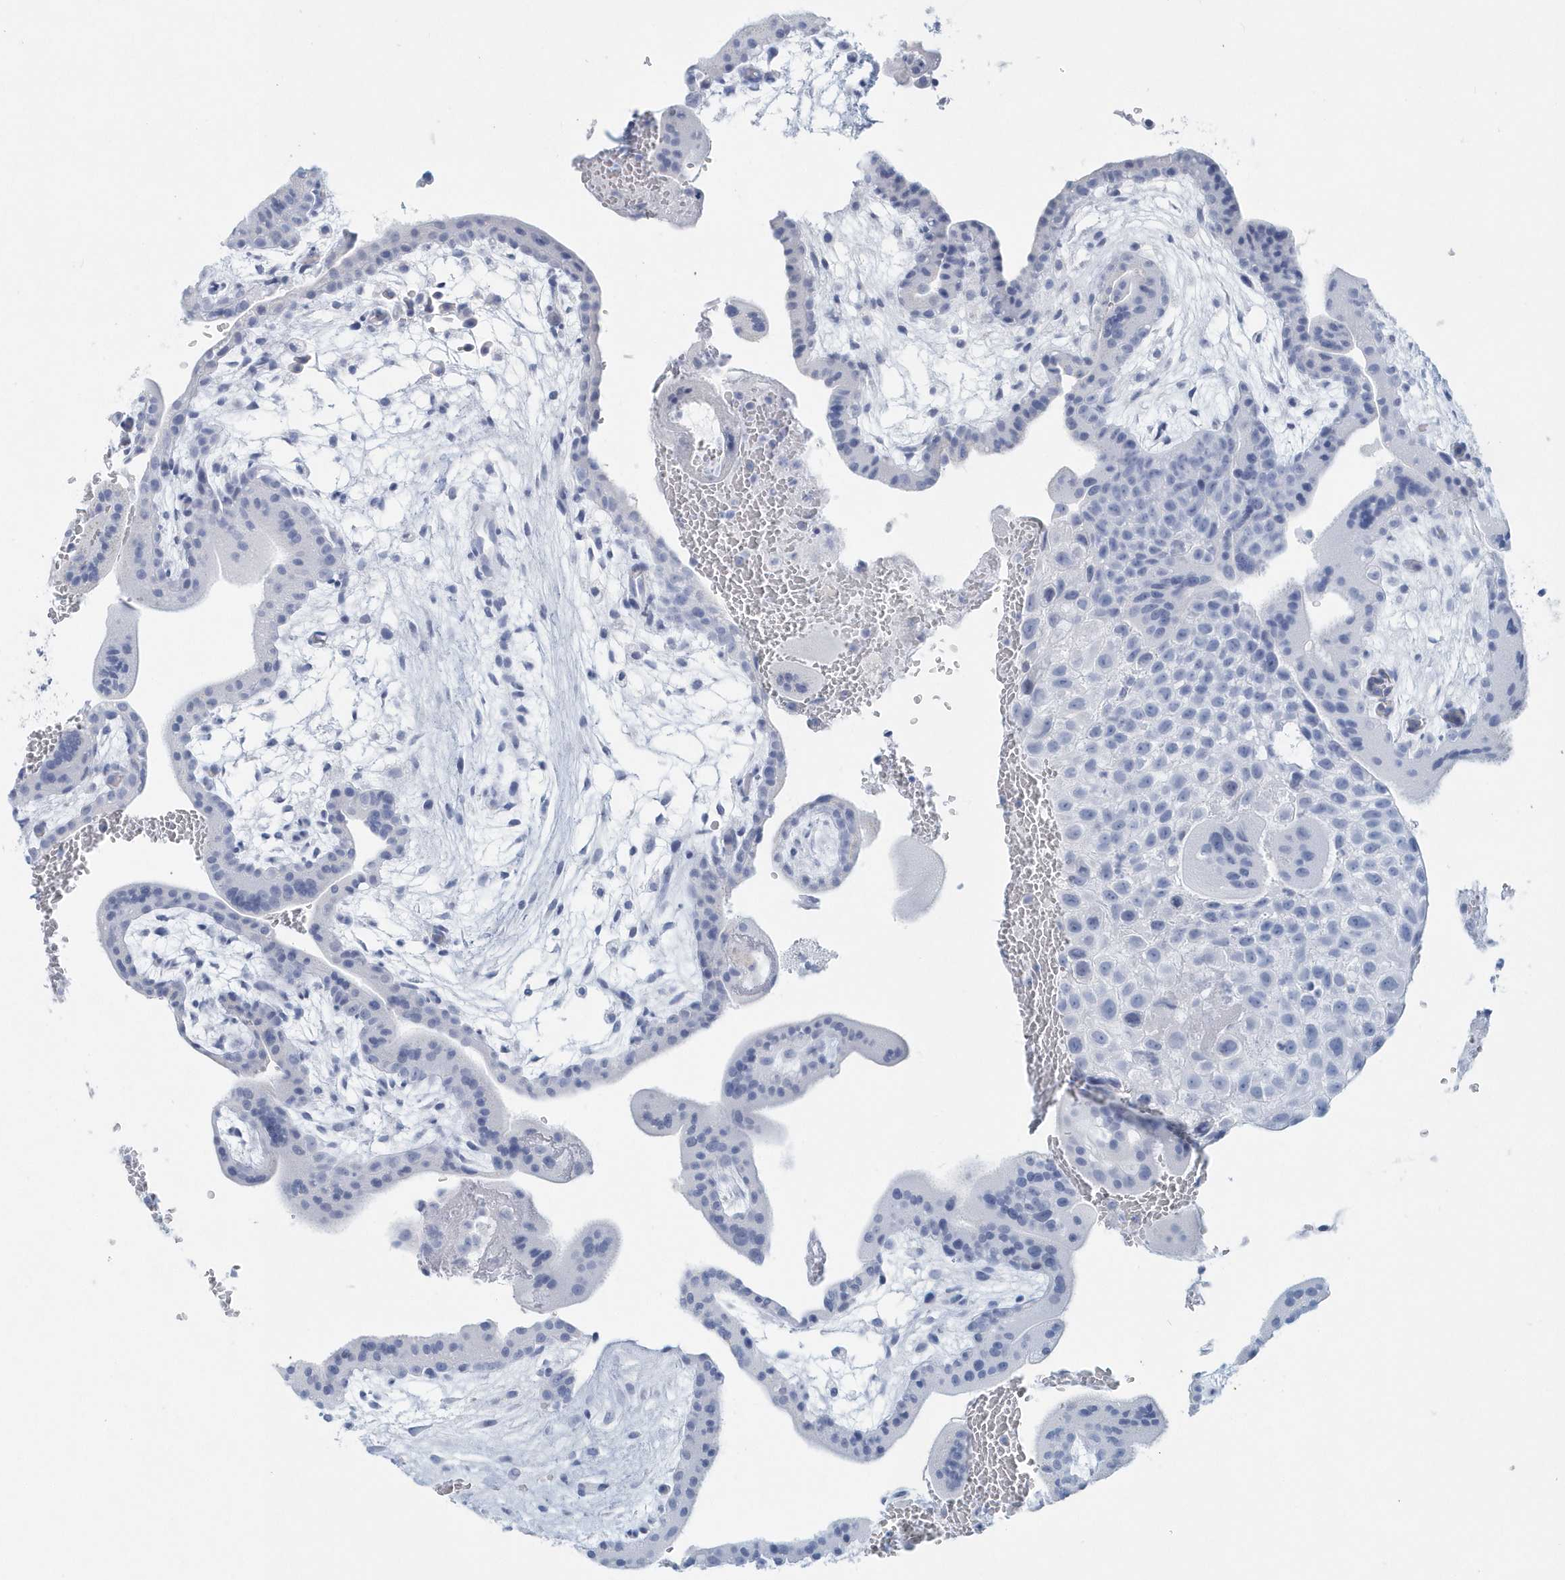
{"staining": {"intensity": "negative", "quantity": "none", "location": "none"}, "tissue": "placenta", "cell_type": "Decidual cells", "image_type": "normal", "snomed": [{"axis": "morphology", "description": "Normal tissue, NOS"}, {"axis": "topography", "description": "Placenta"}], "caption": "Decidual cells show no significant expression in benign placenta. (Stains: DAB immunohistochemistry (IHC) with hematoxylin counter stain, Microscopy: brightfield microscopy at high magnification).", "gene": "PTPRO", "patient": {"sex": "female", "age": 35}}